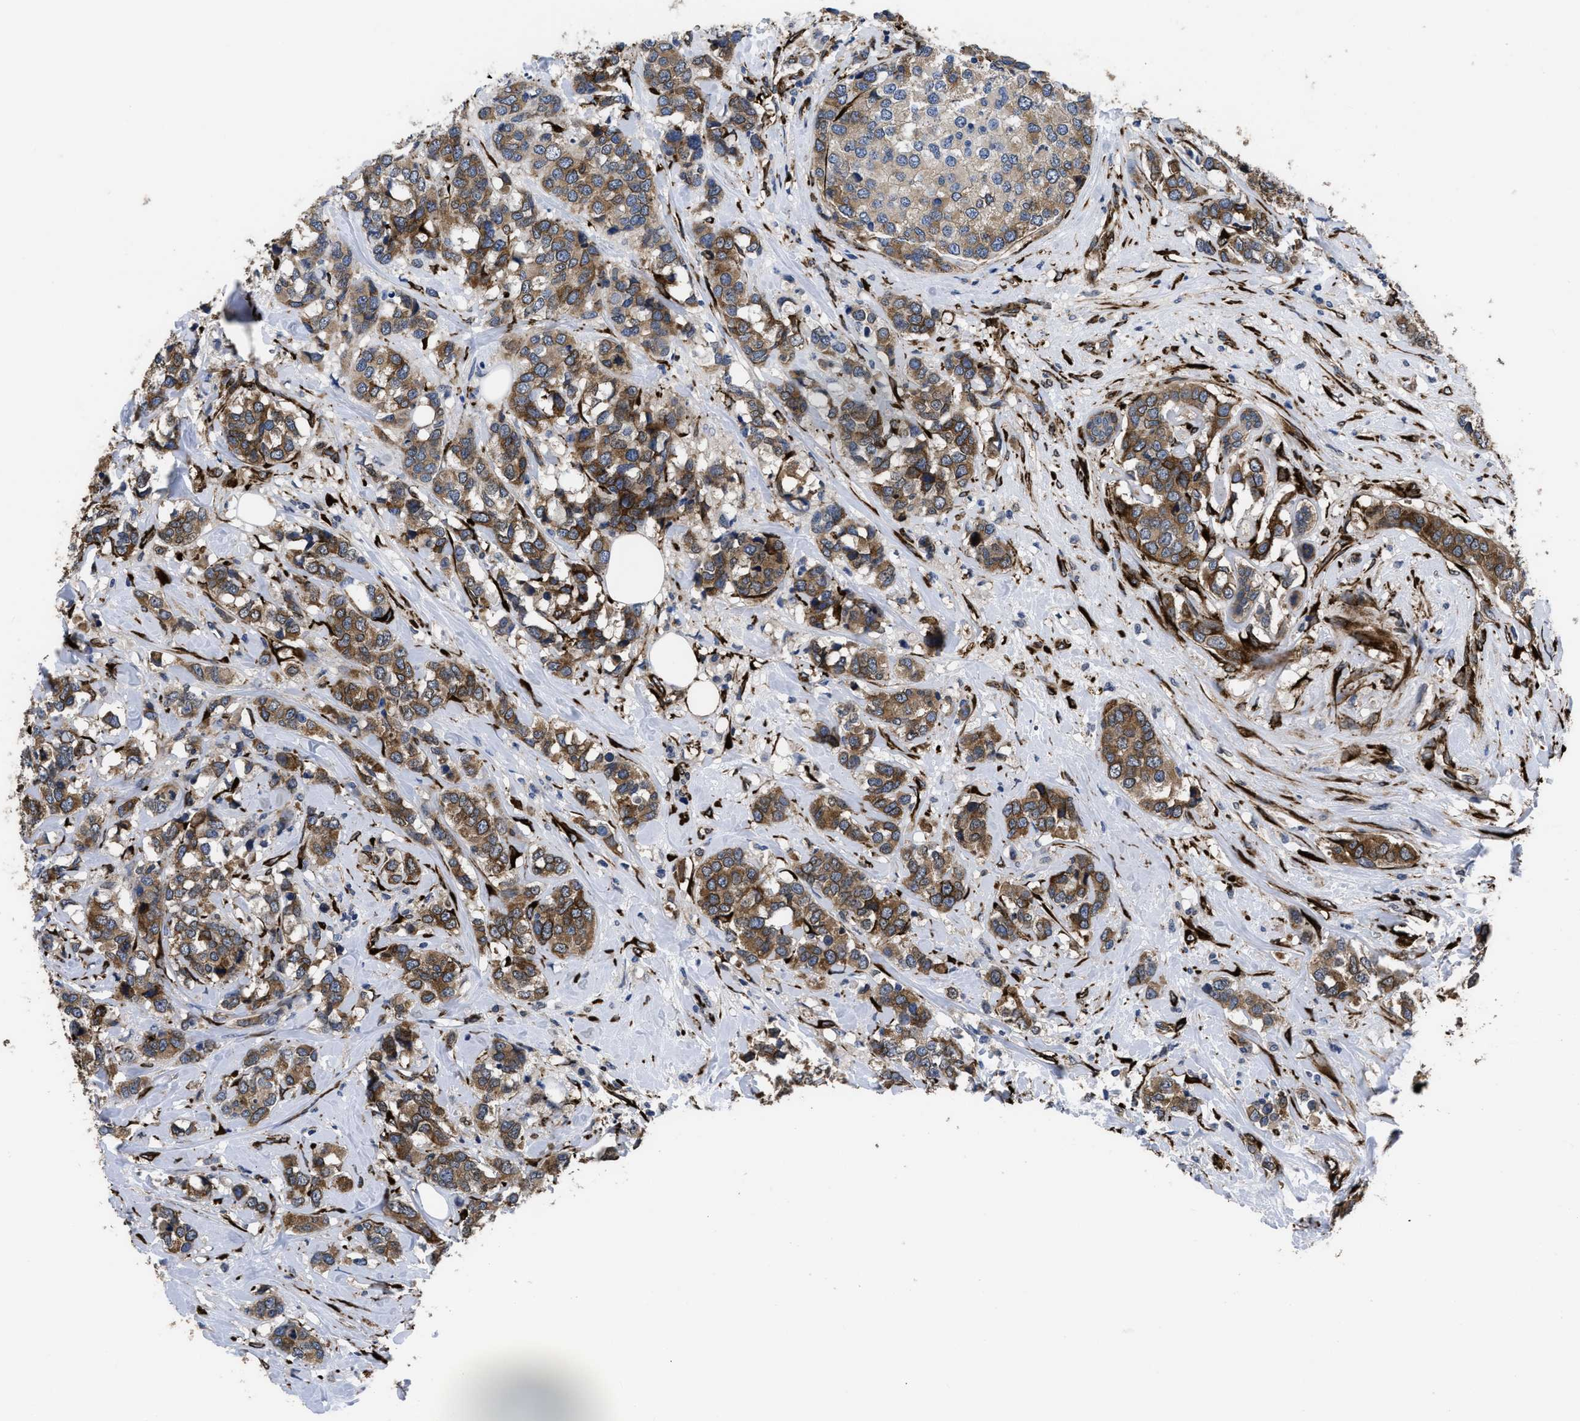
{"staining": {"intensity": "moderate", "quantity": ">75%", "location": "cytoplasmic/membranous"}, "tissue": "breast cancer", "cell_type": "Tumor cells", "image_type": "cancer", "snomed": [{"axis": "morphology", "description": "Lobular carcinoma"}, {"axis": "topography", "description": "Breast"}], "caption": "This micrograph reveals immunohistochemistry staining of breast lobular carcinoma, with medium moderate cytoplasmic/membranous positivity in about >75% of tumor cells.", "gene": "SQLE", "patient": {"sex": "female", "age": 59}}